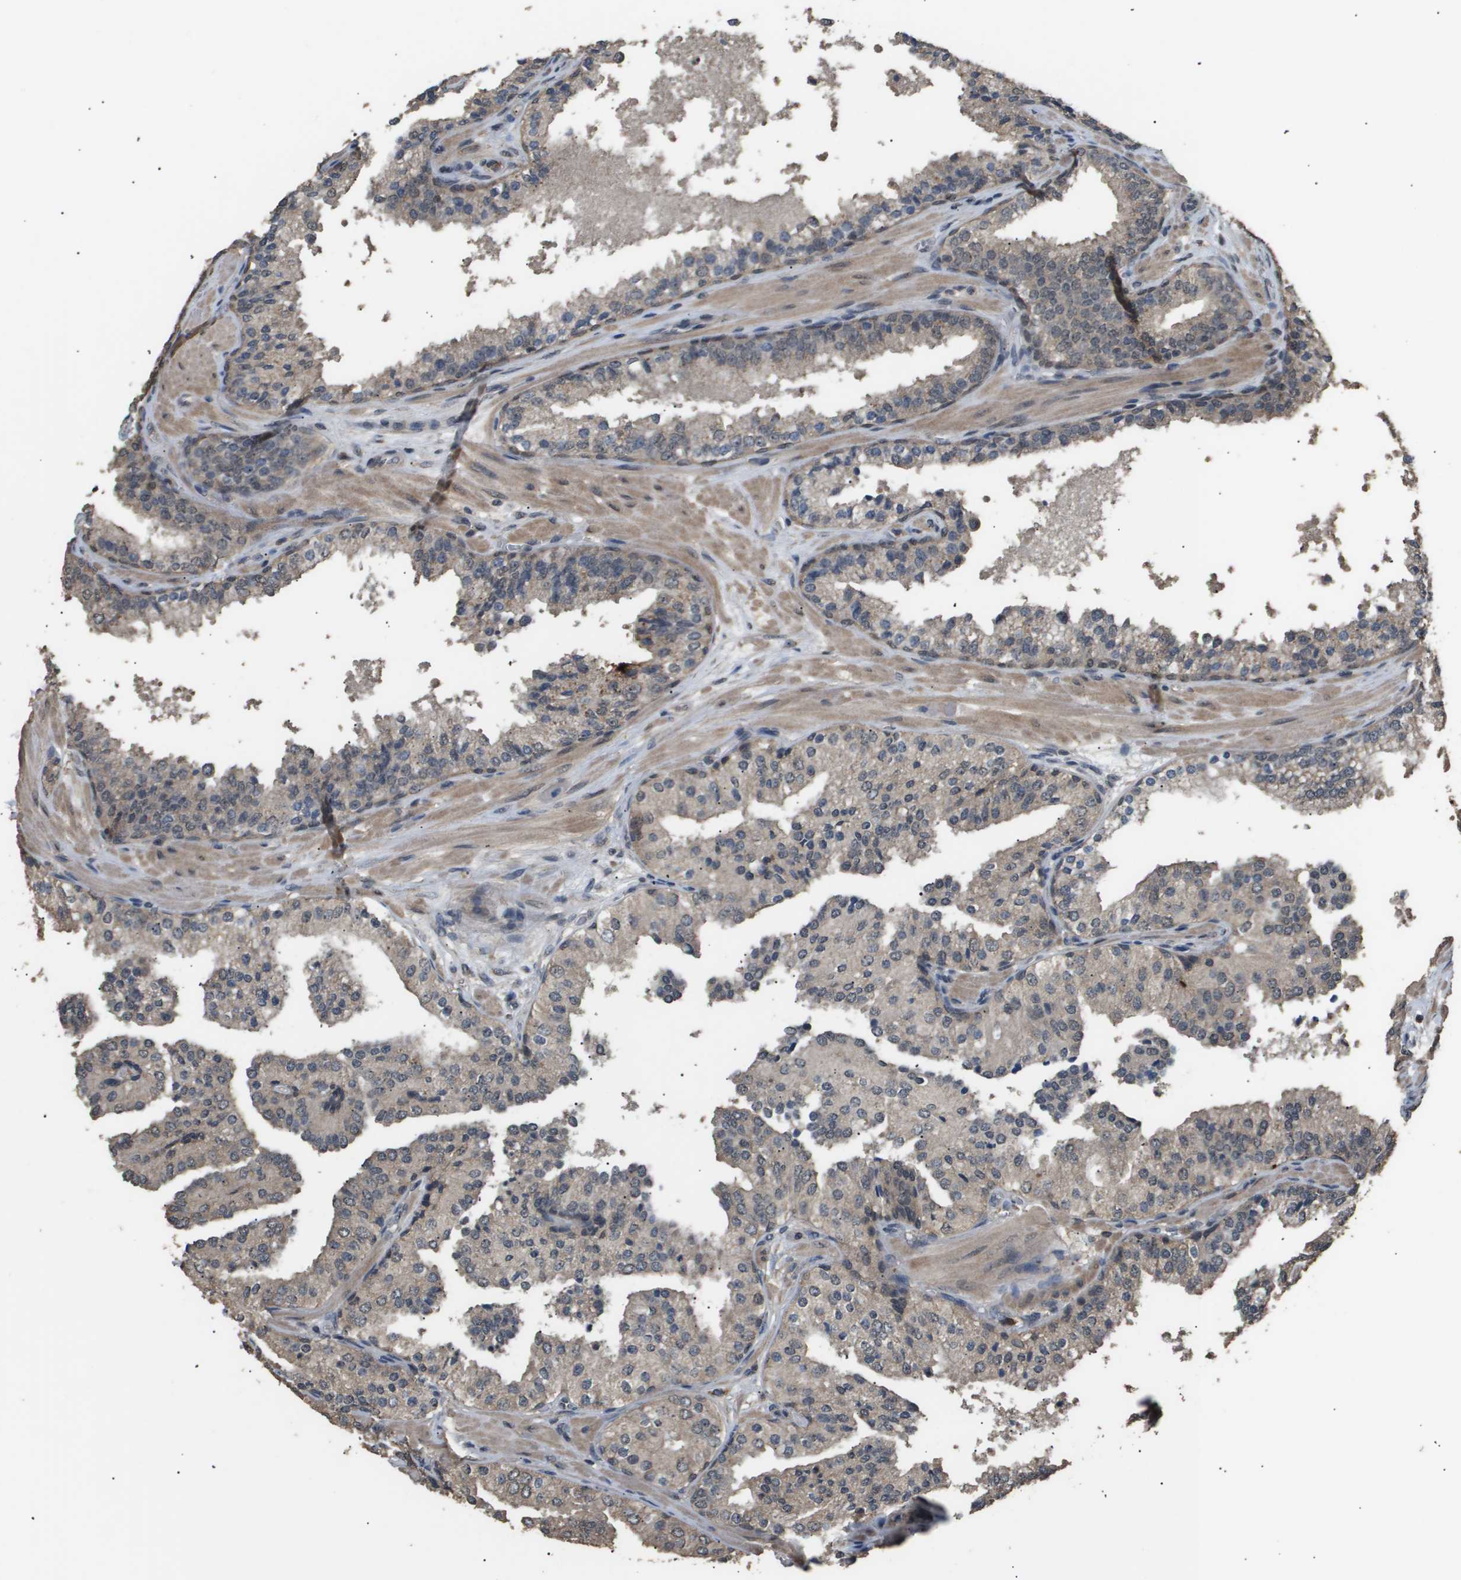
{"staining": {"intensity": "weak", "quantity": ">75%", "location": "cytoplasmic/membranous"}, "tissue": "prostate cancer", "cell_type": "Tumor cells", "image_type": "cancer", "snomed": [{"axis": "morphology", "description": "Adenocarcinoma, High grade"}, {"axis": "topography", "description": "Prostate"}], "caption": "Immunohistochemical staining of prostate high-grade adenocarcinoma exhibits low levels of weak cytoplasmic/membranous positivity in approximately >75% of tumor cells.", "gene": "ING1", "patient": {"sex": "male", "age": 65}}